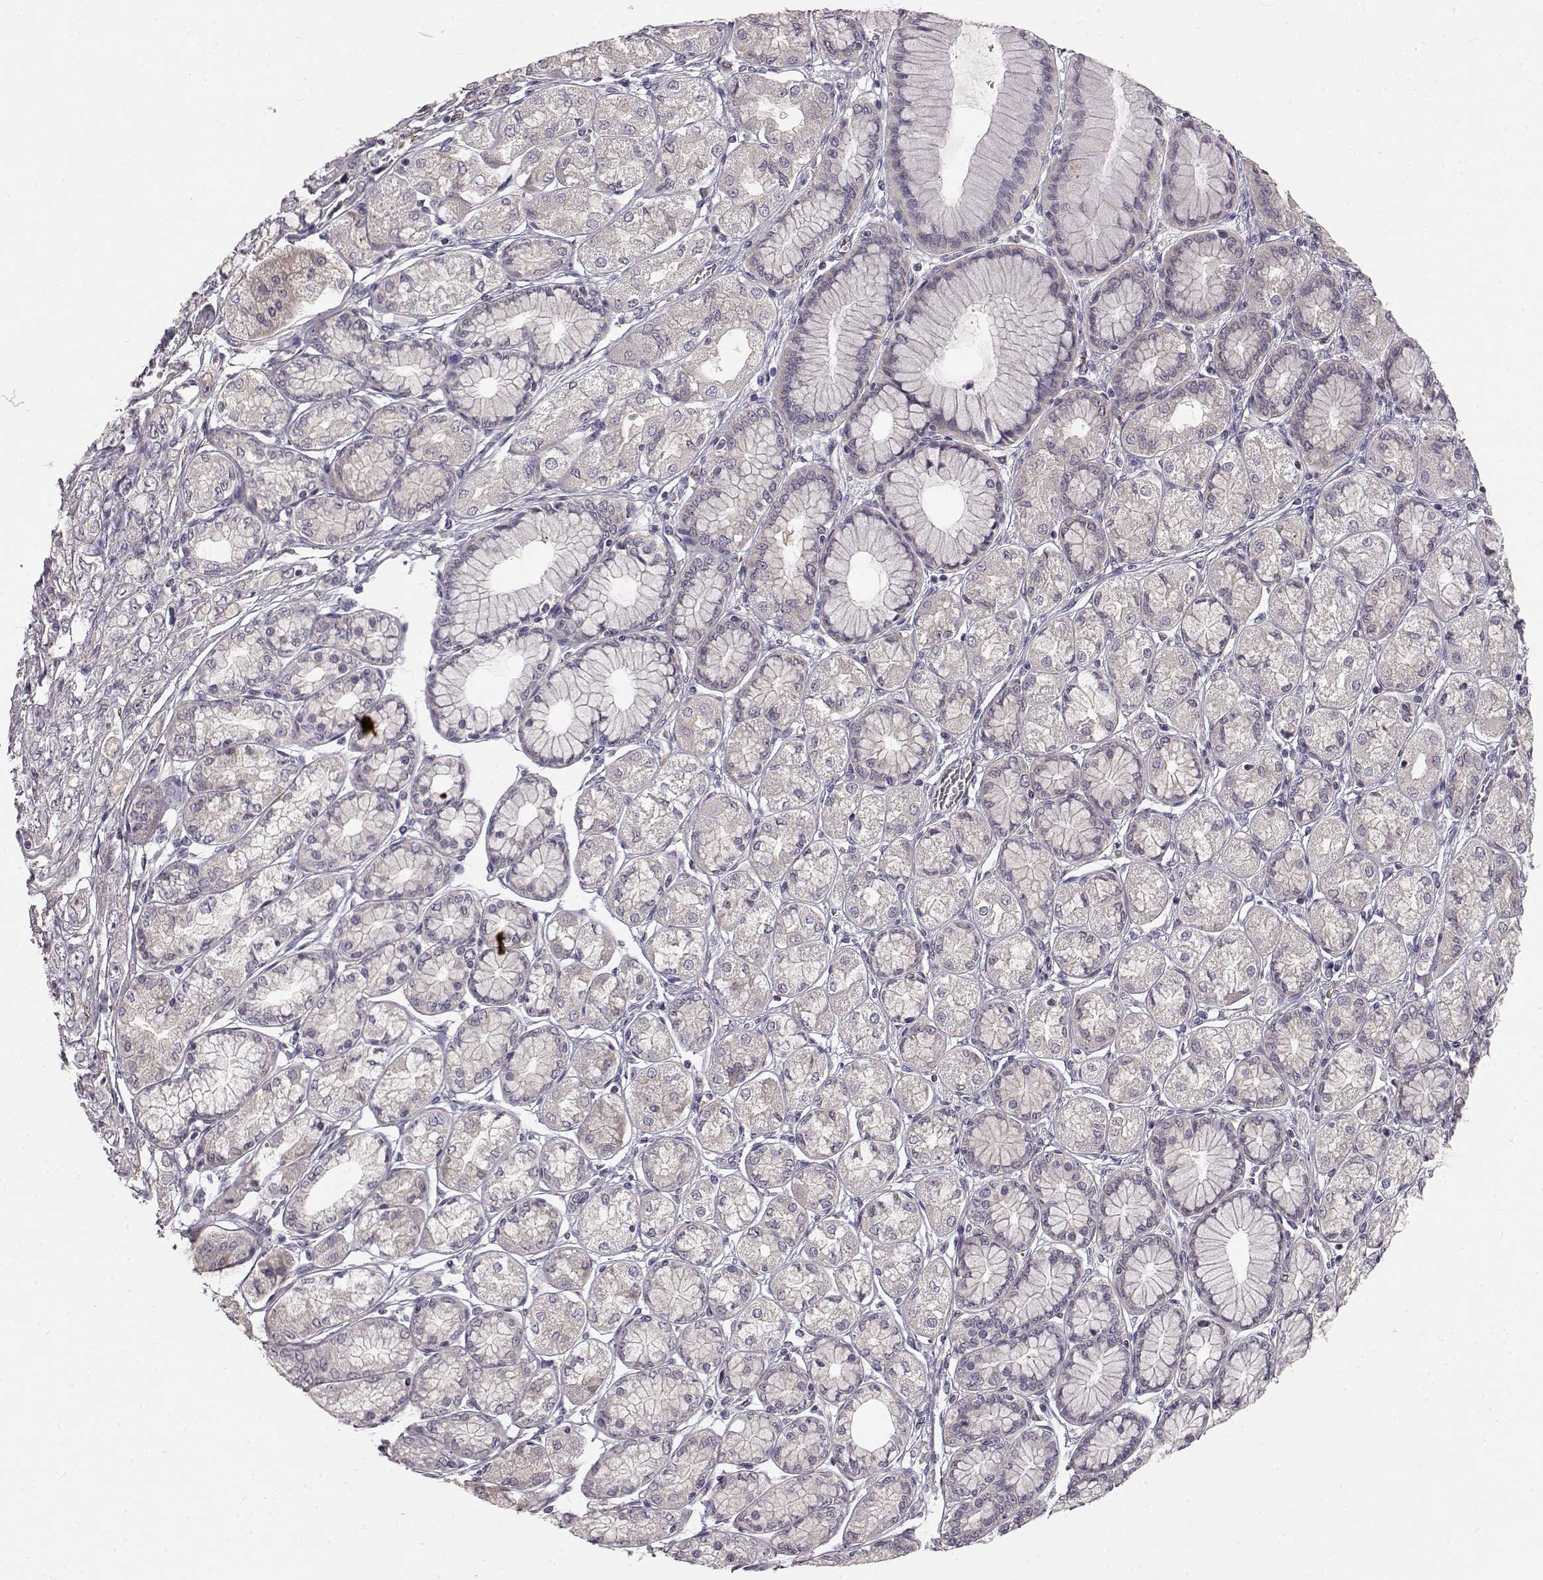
{"staining": {"intensity": "negative", "quantity": "none", "location": "none"}, "tissue": "stomach cancer", "cell_type": "Tumor cells", "image_type": "cancer", "snomed": [{"axis": "morphology", "description": "Normal tissue, NOS"}, {"axis": "morphology", "description": "Adenocarcinoma, NOS"}, {"axis": "morphology", "description": "Adenocarcinoma, High grade"}, {"axis": "topography", "description": "Stomach, upper"}, {"axis": "topography", "description": "Stomach"}], "caption": "The micrograph reveals no staining of tumor cells in stomach cancer (adenocarcinoma).", "gene": "SPAG17", "patient": {"sex": "female", "age": 65}}